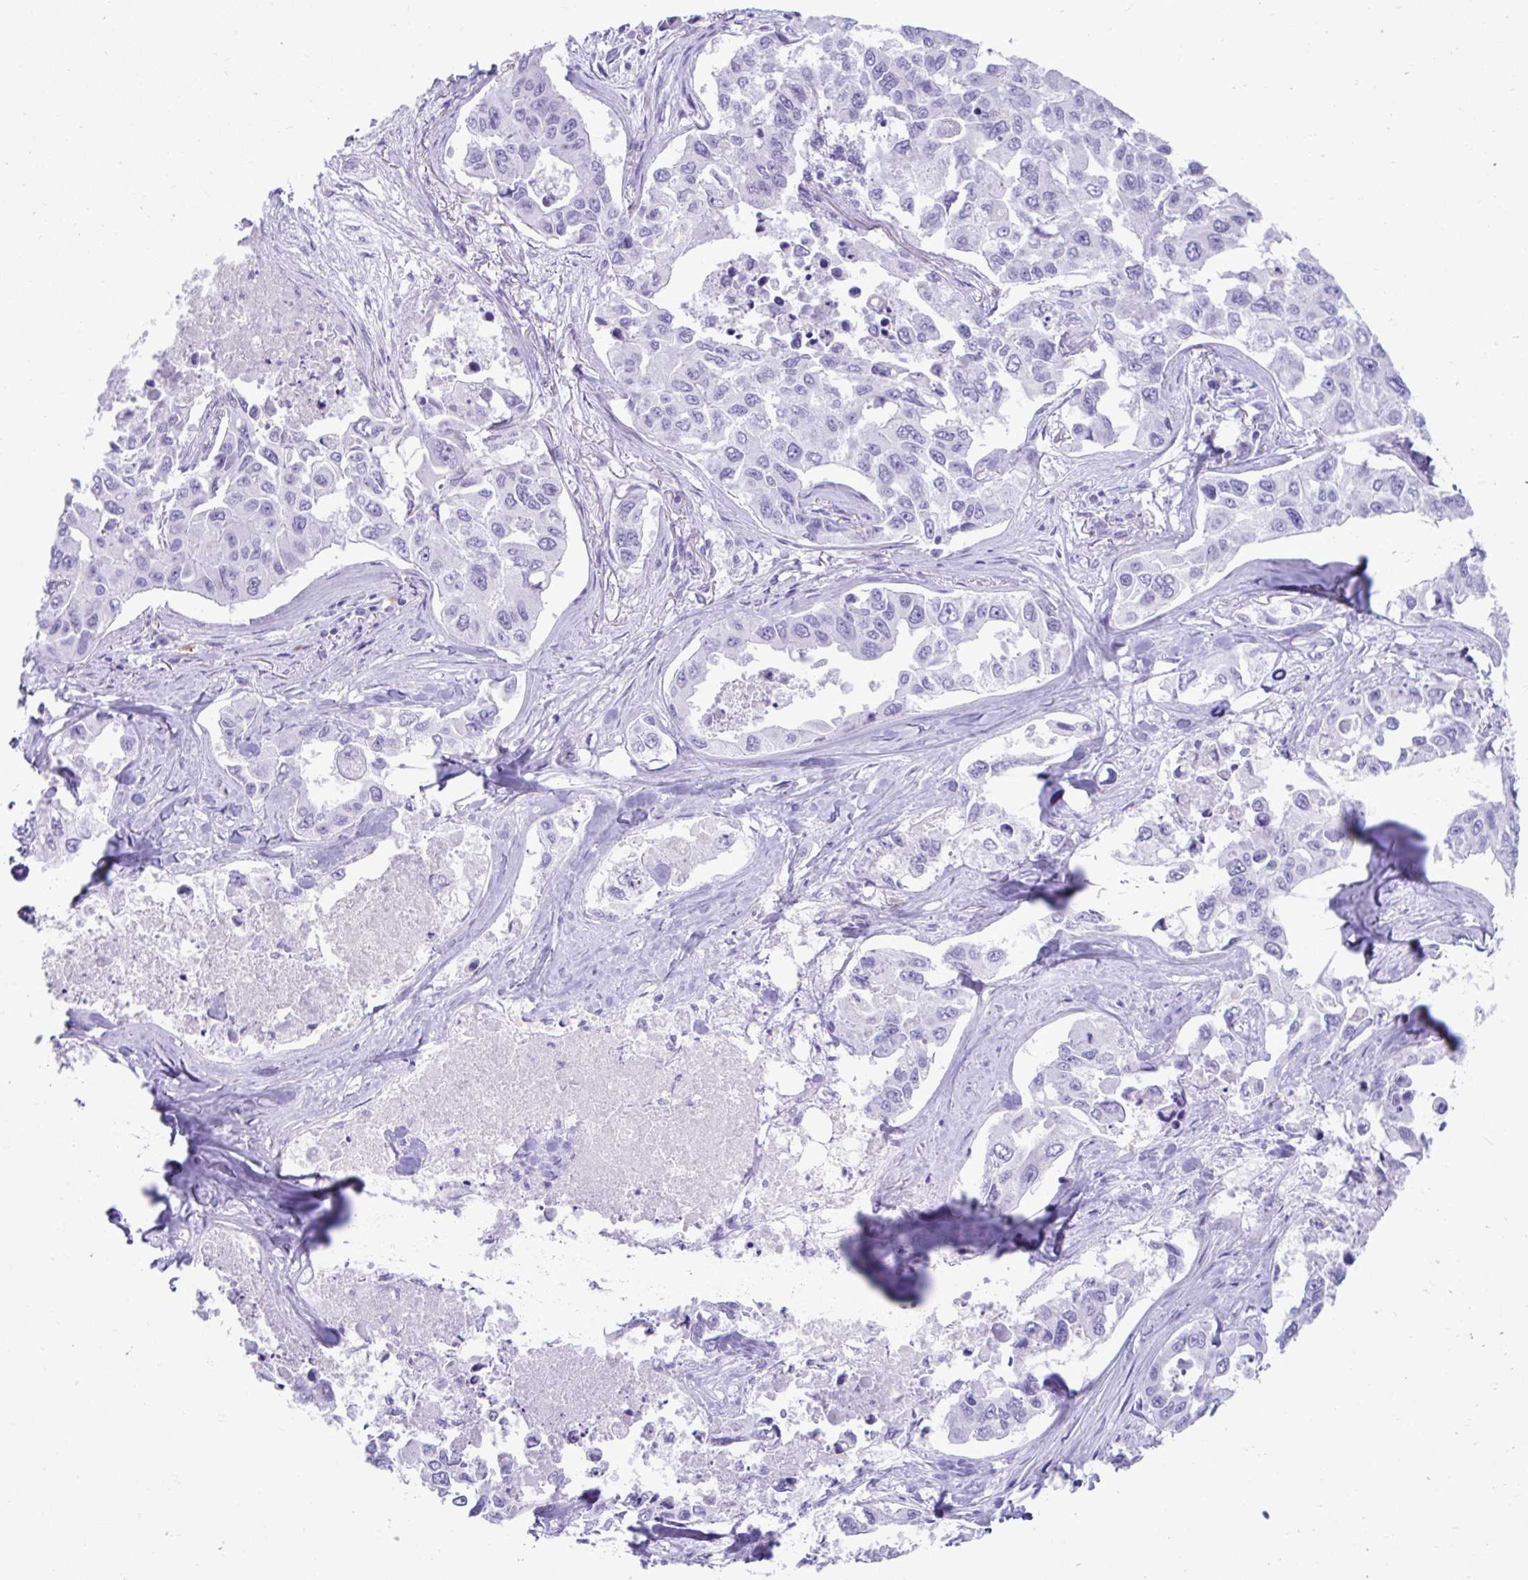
{"staining": {"intensity": "negative", "quantity": "none", "location": "none"}, "tissue": "lung cancer", "cell_type": "Tumor cells", "image_type": "cancer", "snomed": [{"axis": "morphology", "description": "Adenocarcinoma, NOS"}, {"axis": "topography", "description": "Lung"}], "caption": "Human lung cancer (adenocarcinoma) stained for a protein using immunohistochemistry exhibits no staining in tumor cells.", "gene": "PSCA", "patient": {"sex": "male", "age": 64}}